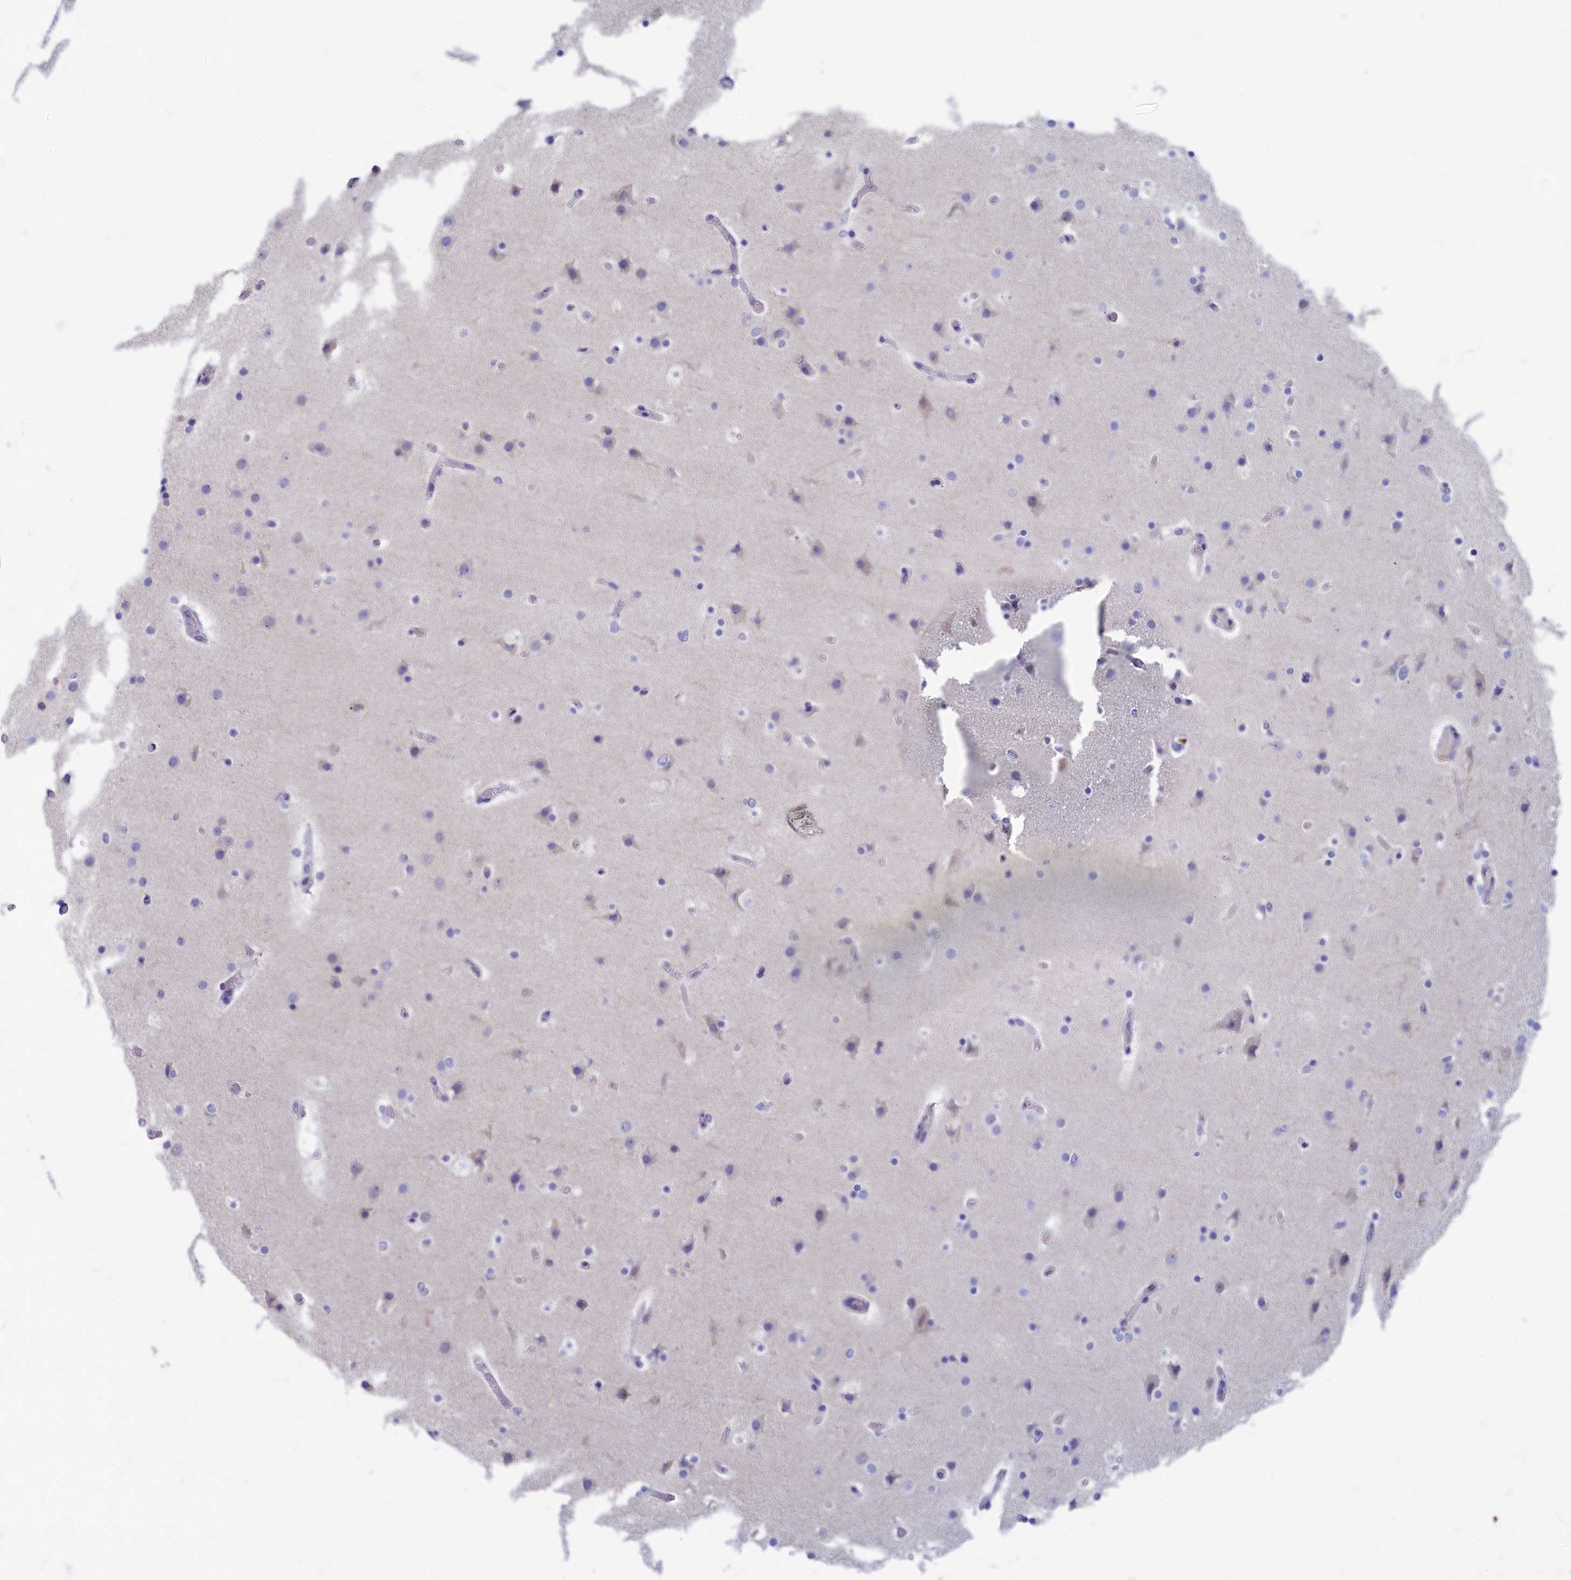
{"staining": {"intensity": "negative", "quantity": "none", "location": "none"}, "tissue": "glioma", "cell_type": "Tumor cells", "image_type": "cancer", "snomed": [{"axis": "morphology", "description": "Glioma, malignant, High grade"}, {"axis": "topography", "description": "Cerebral cortex"}], "caption": "IHC histopathology image of glioma stained for a protein (brown), which reveals no staining in tumor cells.", "gene": "OCIAD2", "patient": {"sex": "female", "age": 36}}